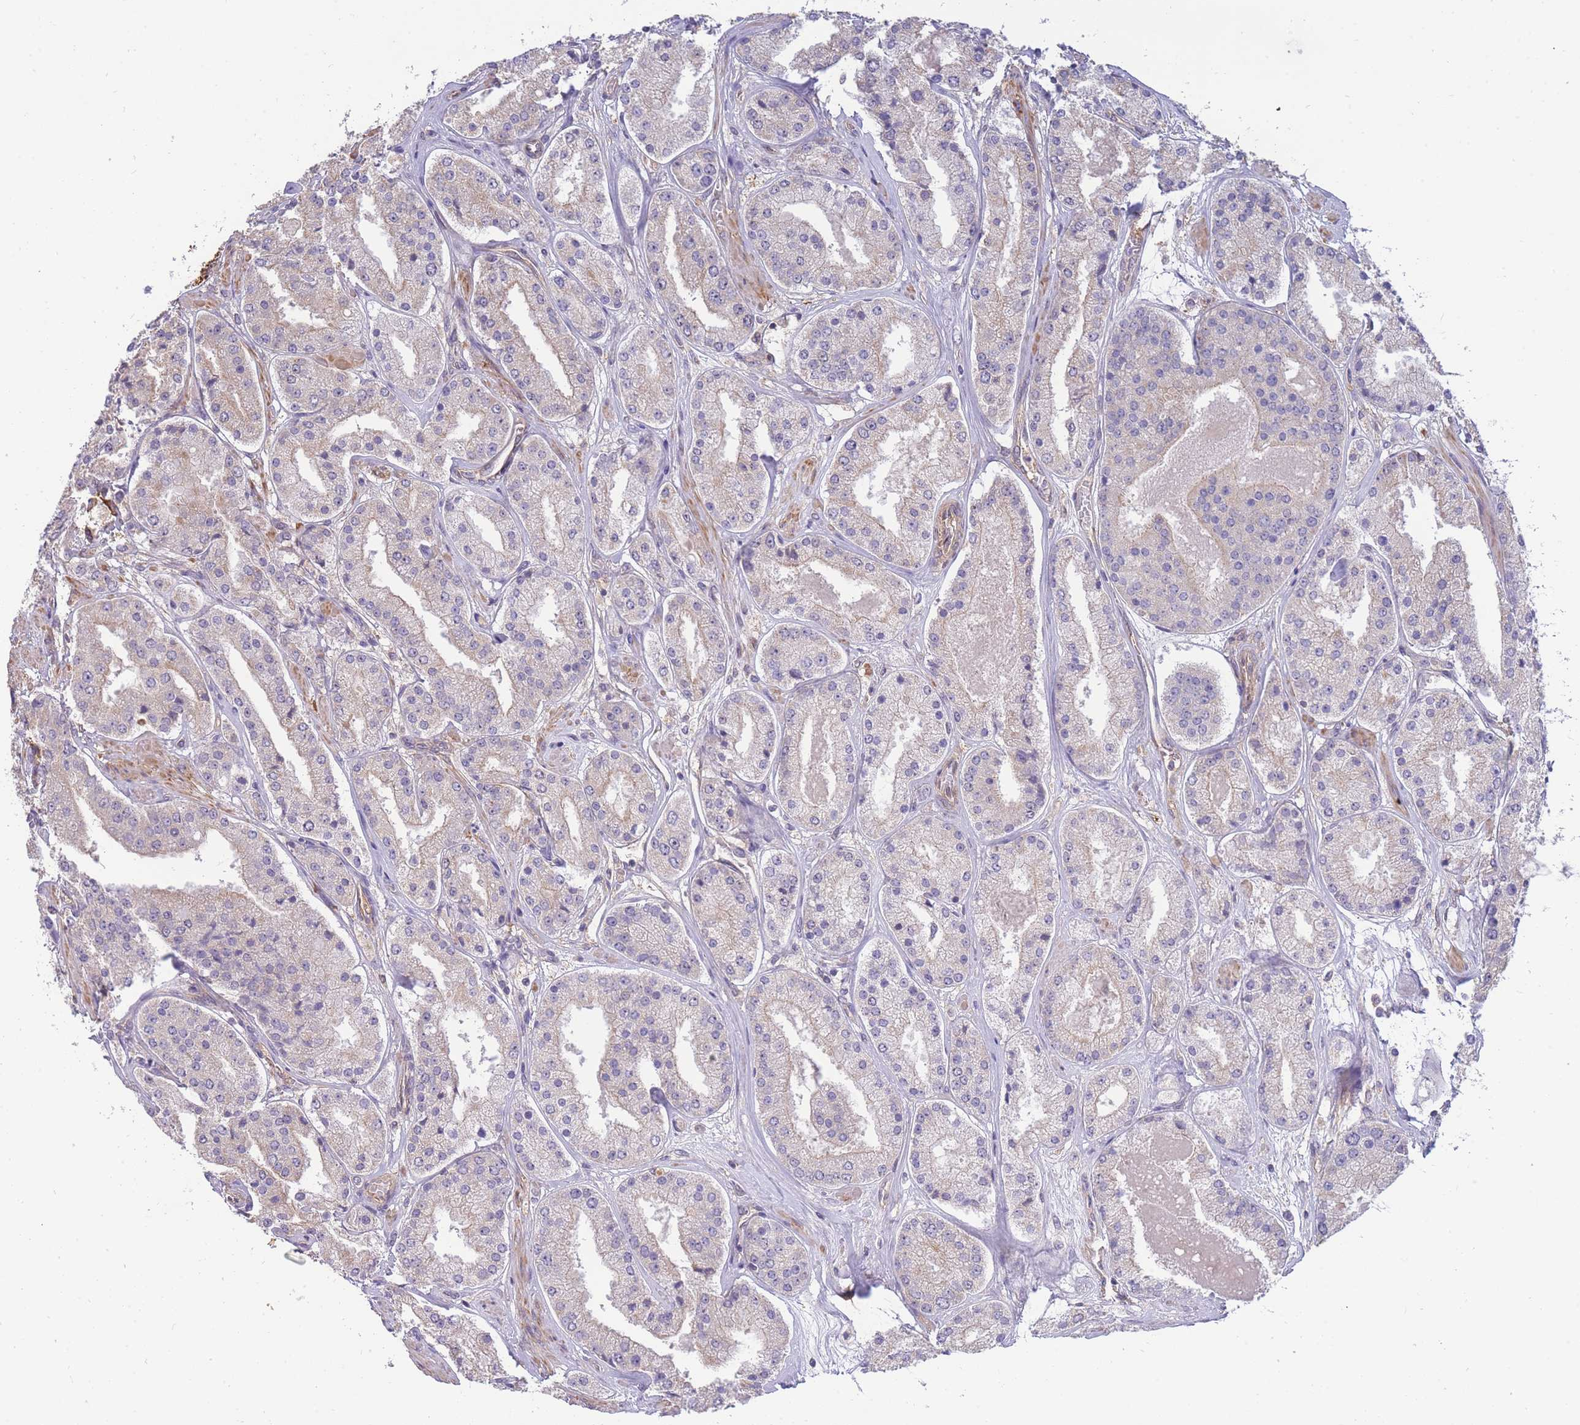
{"staining": {"intensity": "negative", "quantity": "none", "location": "none"}, "tissue": "prostate cancer", "cell_type": "Tumor cells", "image_type": "cancer", "snomed": [{"axis": "morphology", "description": "Adenocarcinoma, High grade"}, {"axis": "topography", "description": "Prostate"}], "caption": "Prostate cancer was stained to show a protein in brown. There is no significant staining in tumor cells.", "gene": "SMC6", "patient": {"sex": "male", "age": 63}}